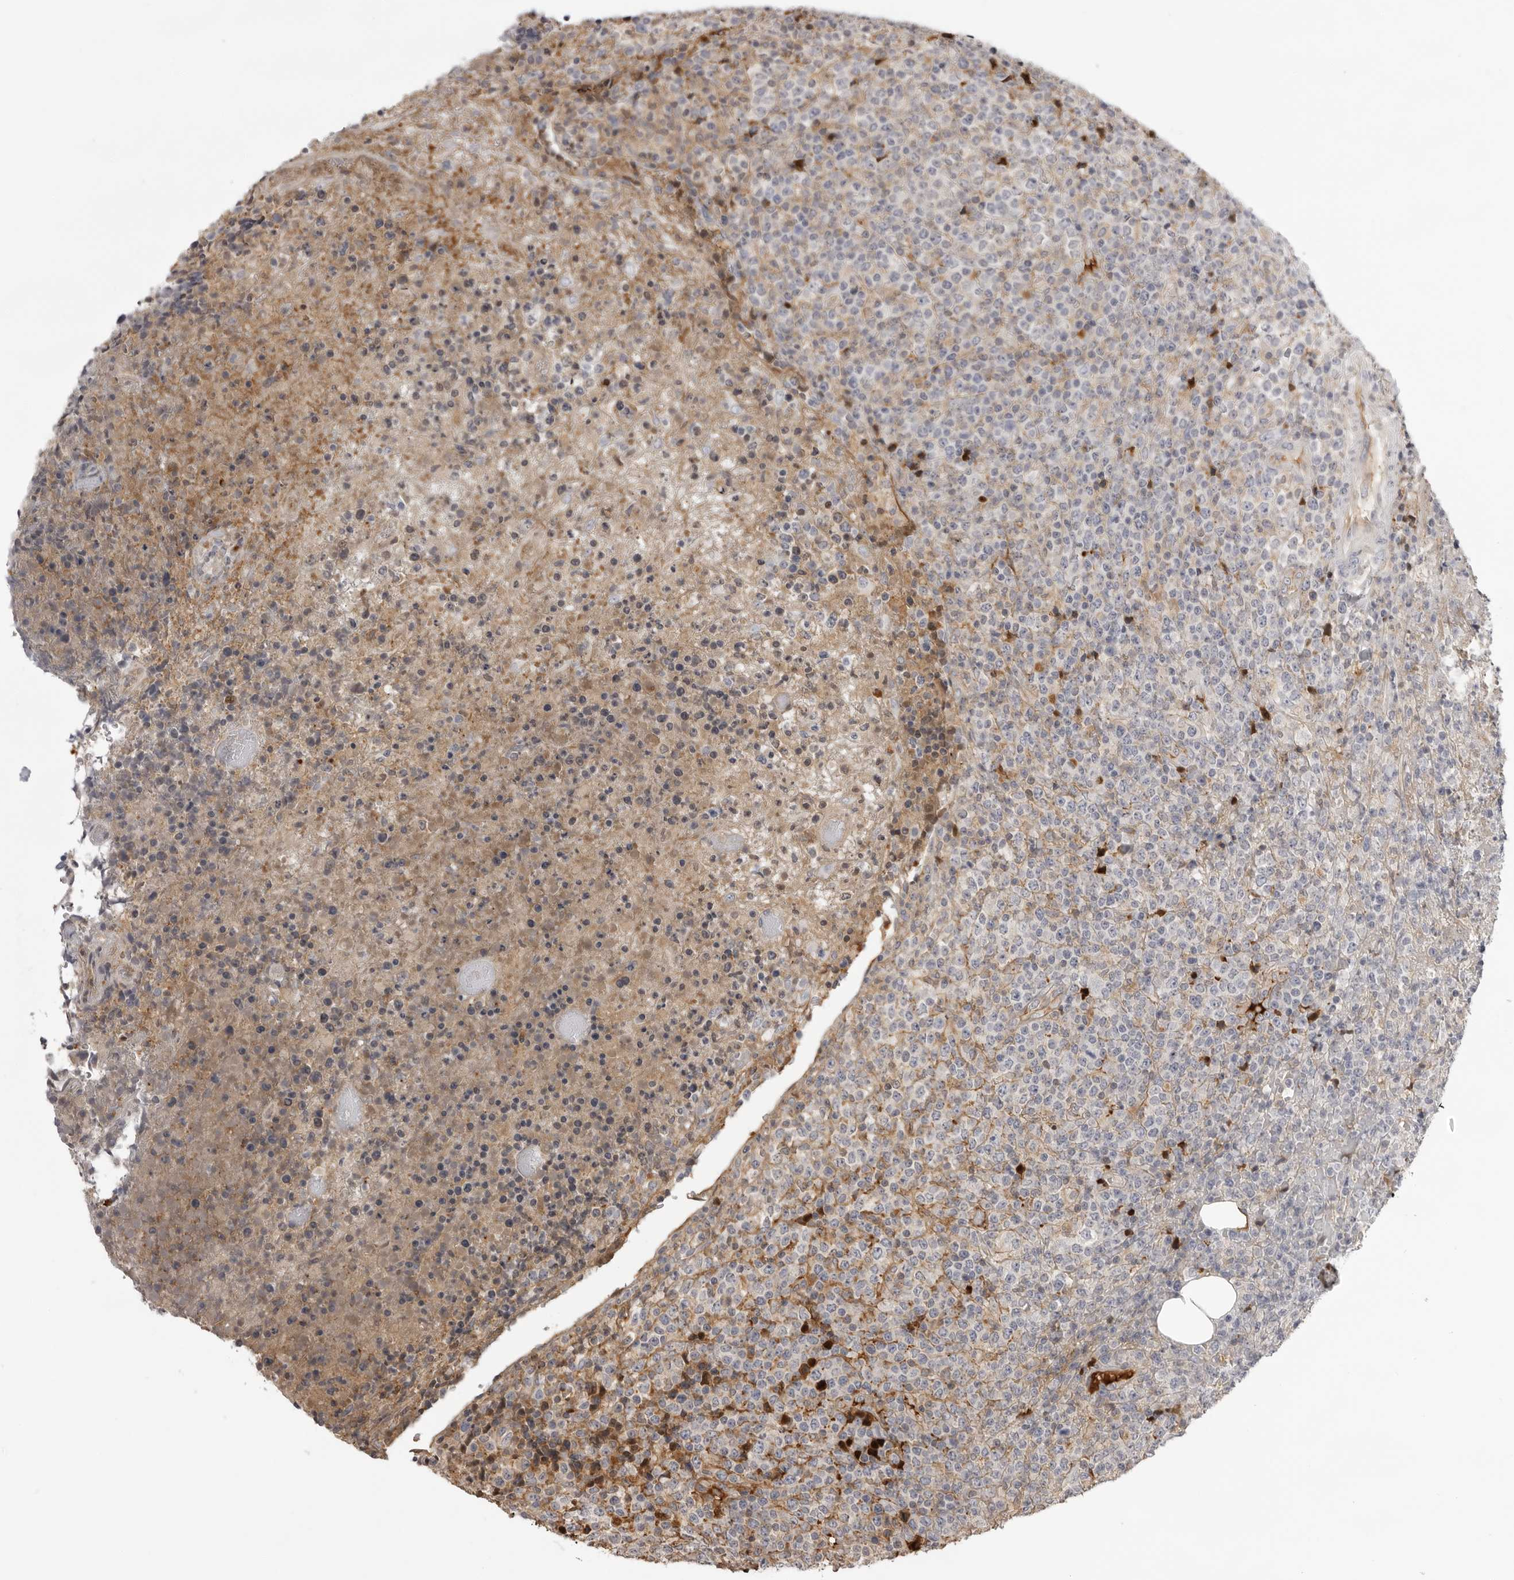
{"staining": {"intensity": "negative", "quantity": "none", "location": "none"}, "tissue": "lymphoma", "cell_type": "Tumor cells", "image_type": "cancer", "snomed": [{"axis": "morphology", "description": "Malignant lymphoma, non-Hodgkin's type, High grade"}, {"axis": "topography", "description": "Lymph node"}], "caption": "Photomicrograph shows no protein staining in tumor cells of malignant lymphoma, non-Hodgkin's type (high-grade) tissue. (DAB IHC visualized using brightfield microscopy, high magnification).", "gene": "PLEKHF2", "patient": {"sex": "male", "age": 13}}